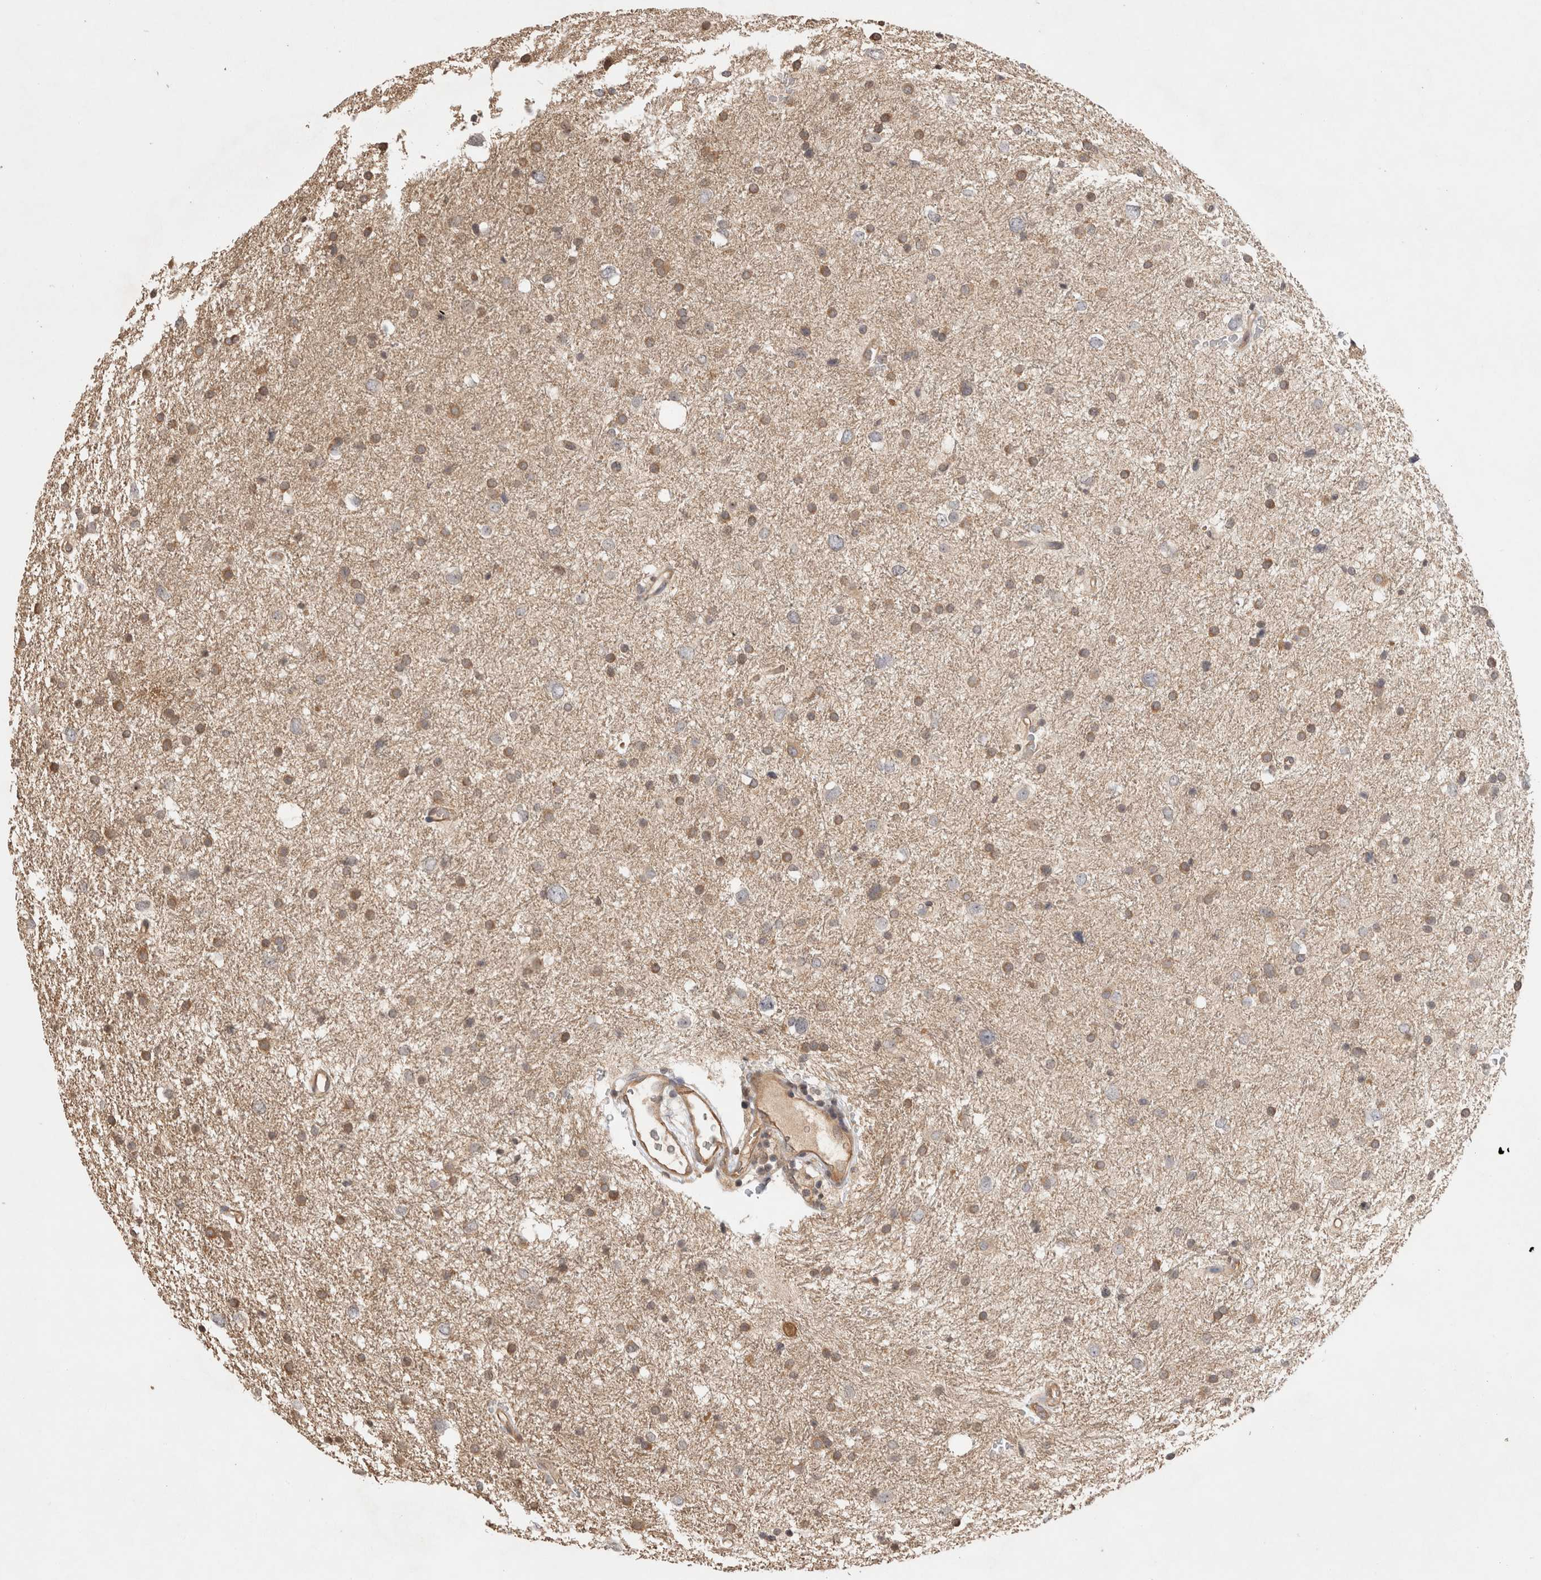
{"staining": {"intensity": "moderate", "quantity": ">75%", "location": "cytoplasmic/membranous"}, "tissue": "glioma", "cell_type": "Tumor cells", "image_type": "cancer", "snomed": [{"axis": "morphology", "description": "Glioma, malignant, Low grade"}, {"axis": "topography", "description": "Brain"}], "caption": "Glioma tissue exhibits moderate cytoplasmic/membranous positivity in about >75% of tumor cells", "gene": "PRMT3", "patient": {"sex": "female", "age": 37}}